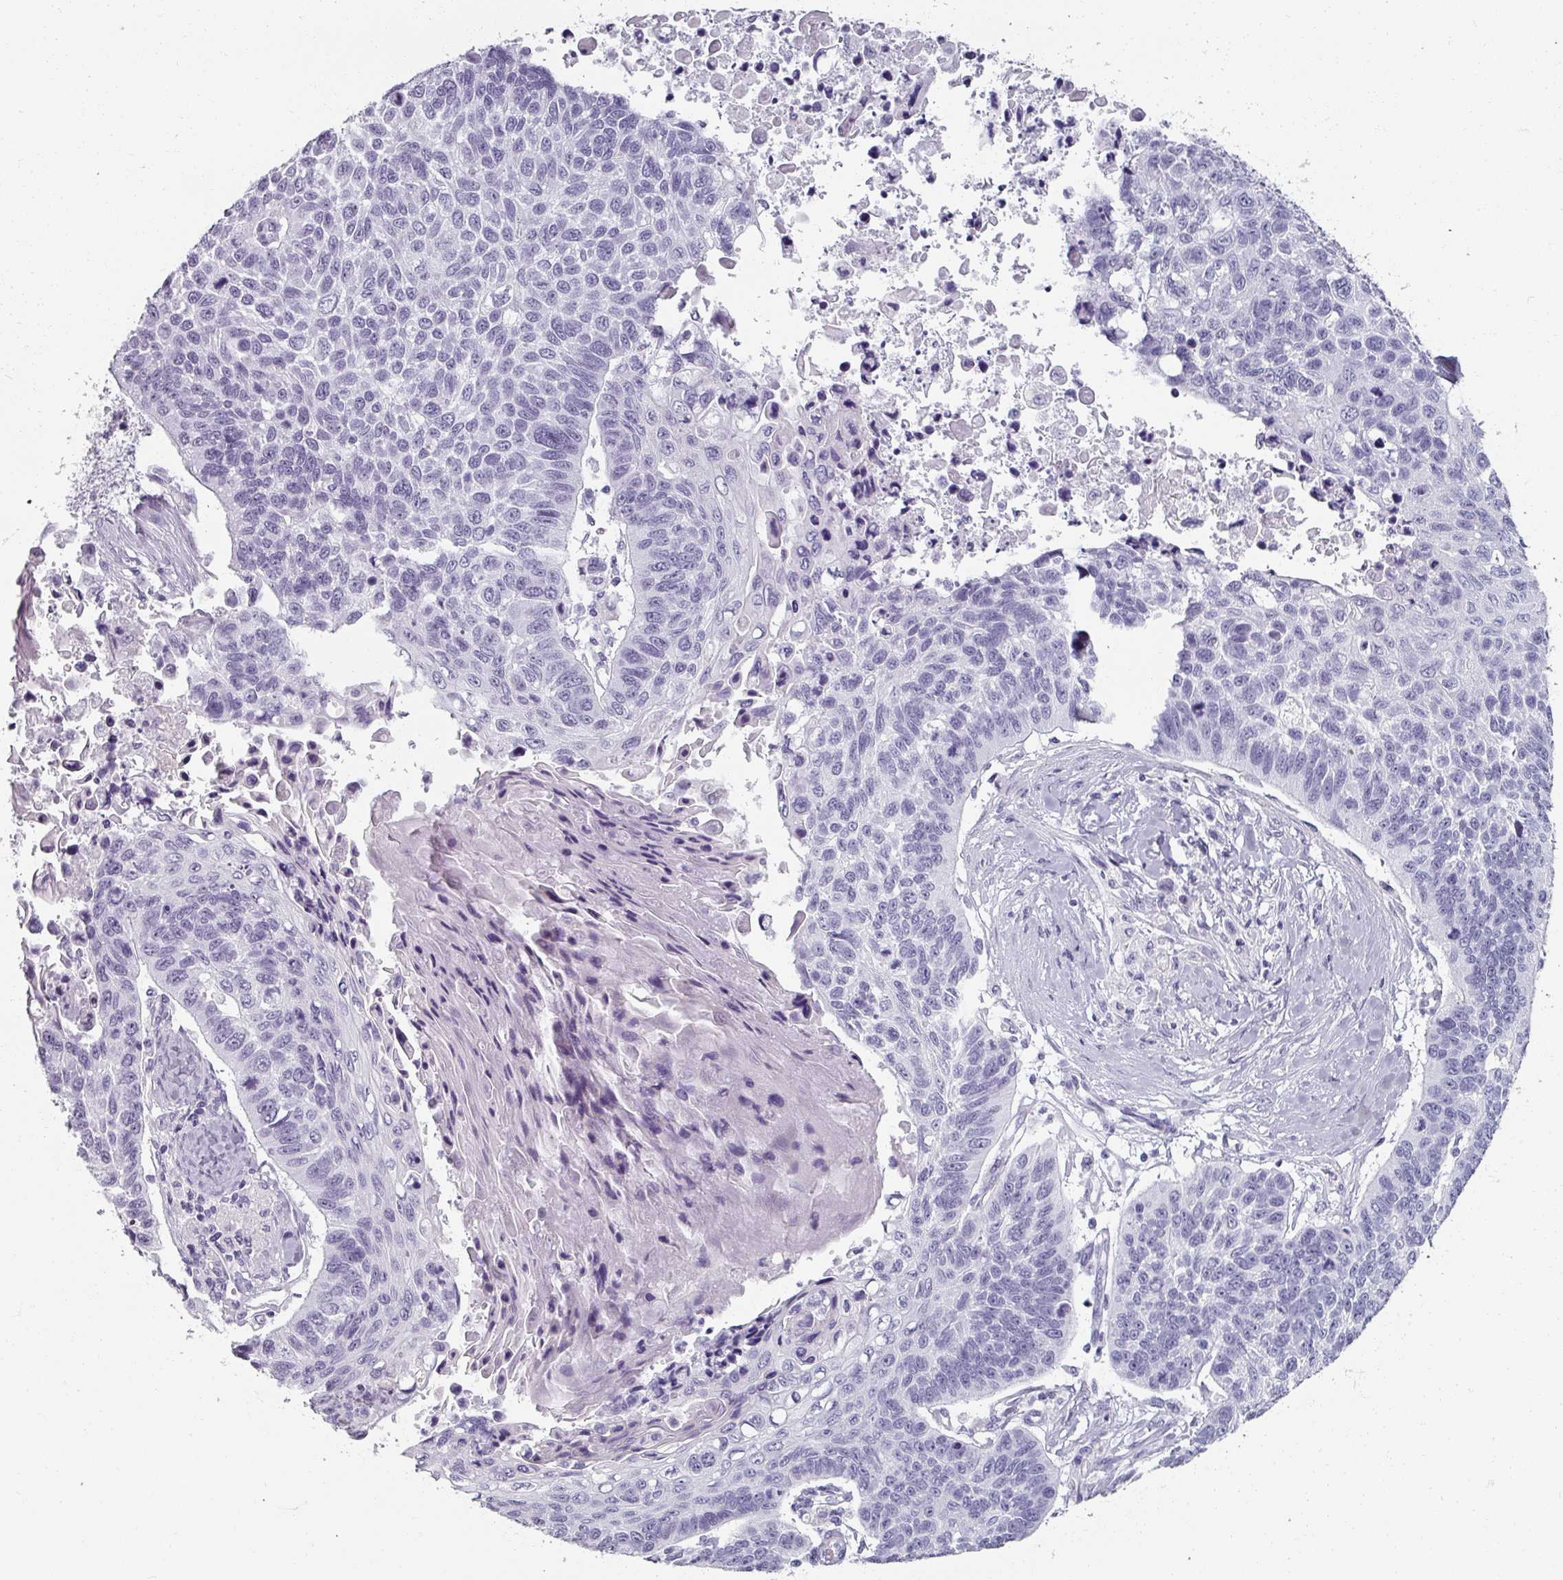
{"staining": {"intensity": "negative", "quantity": "none", "location": "none"}, "tissue": "lung cancer", "cell_type": "Tumor cells", "image_type": "cancer", "snomed": [{"axis": "morphology", "description": "Squamous cell carcinoma, NOS"}, {"axis": "topography", "description": "Lung"}], "caption": "IHC photomicrograph of neoplastic tissue: squamous cell carcinoma (lung) stained with DAB (3,3'-diaminobenzidine) displays no significant protein staining in tumor cells.", "gene": "REG3G", "patient": {"sex": "male", "age": 62}}